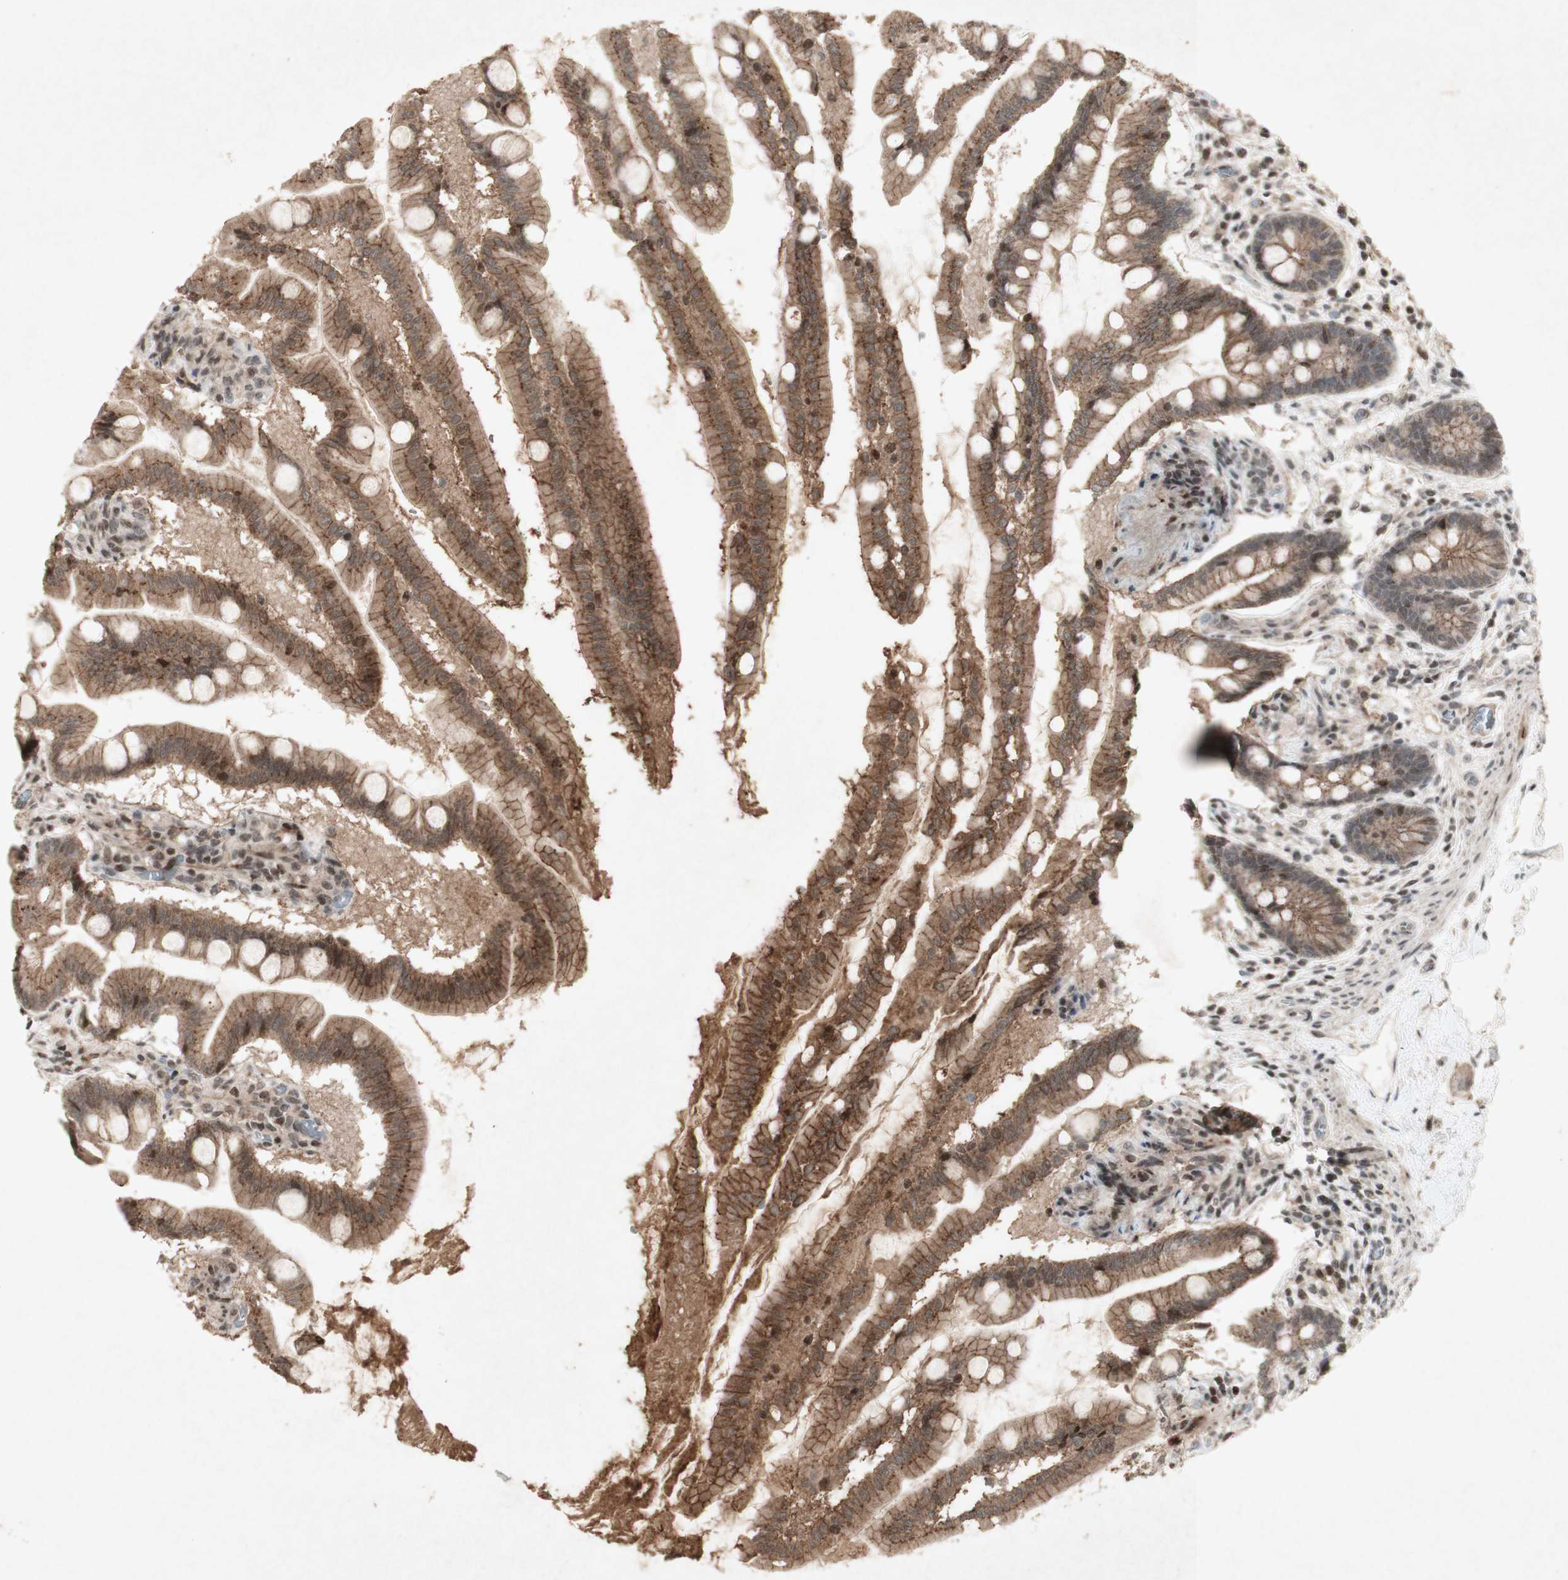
{"staining": {"intensity": "moderate", "quantity": ">75%", "location": "cytoplasmic/membranous"}, "tissue": "small intestine", "cell_type": "Glandular cells", "image_type": "normal", "snomed": [{"axis": "morphology", "description": "Normal tissue, NOS"}, {"axis": "topography", "description": "Small intestine"}], "caption": "Protein expression analysis of unremarkable human small intestine reveals moderate cytoplasmic/membranous positivity in approximately >75% of glandular cells.", "gene": "PLXNA1", "patient": {"sex": "female", "age": 56}}